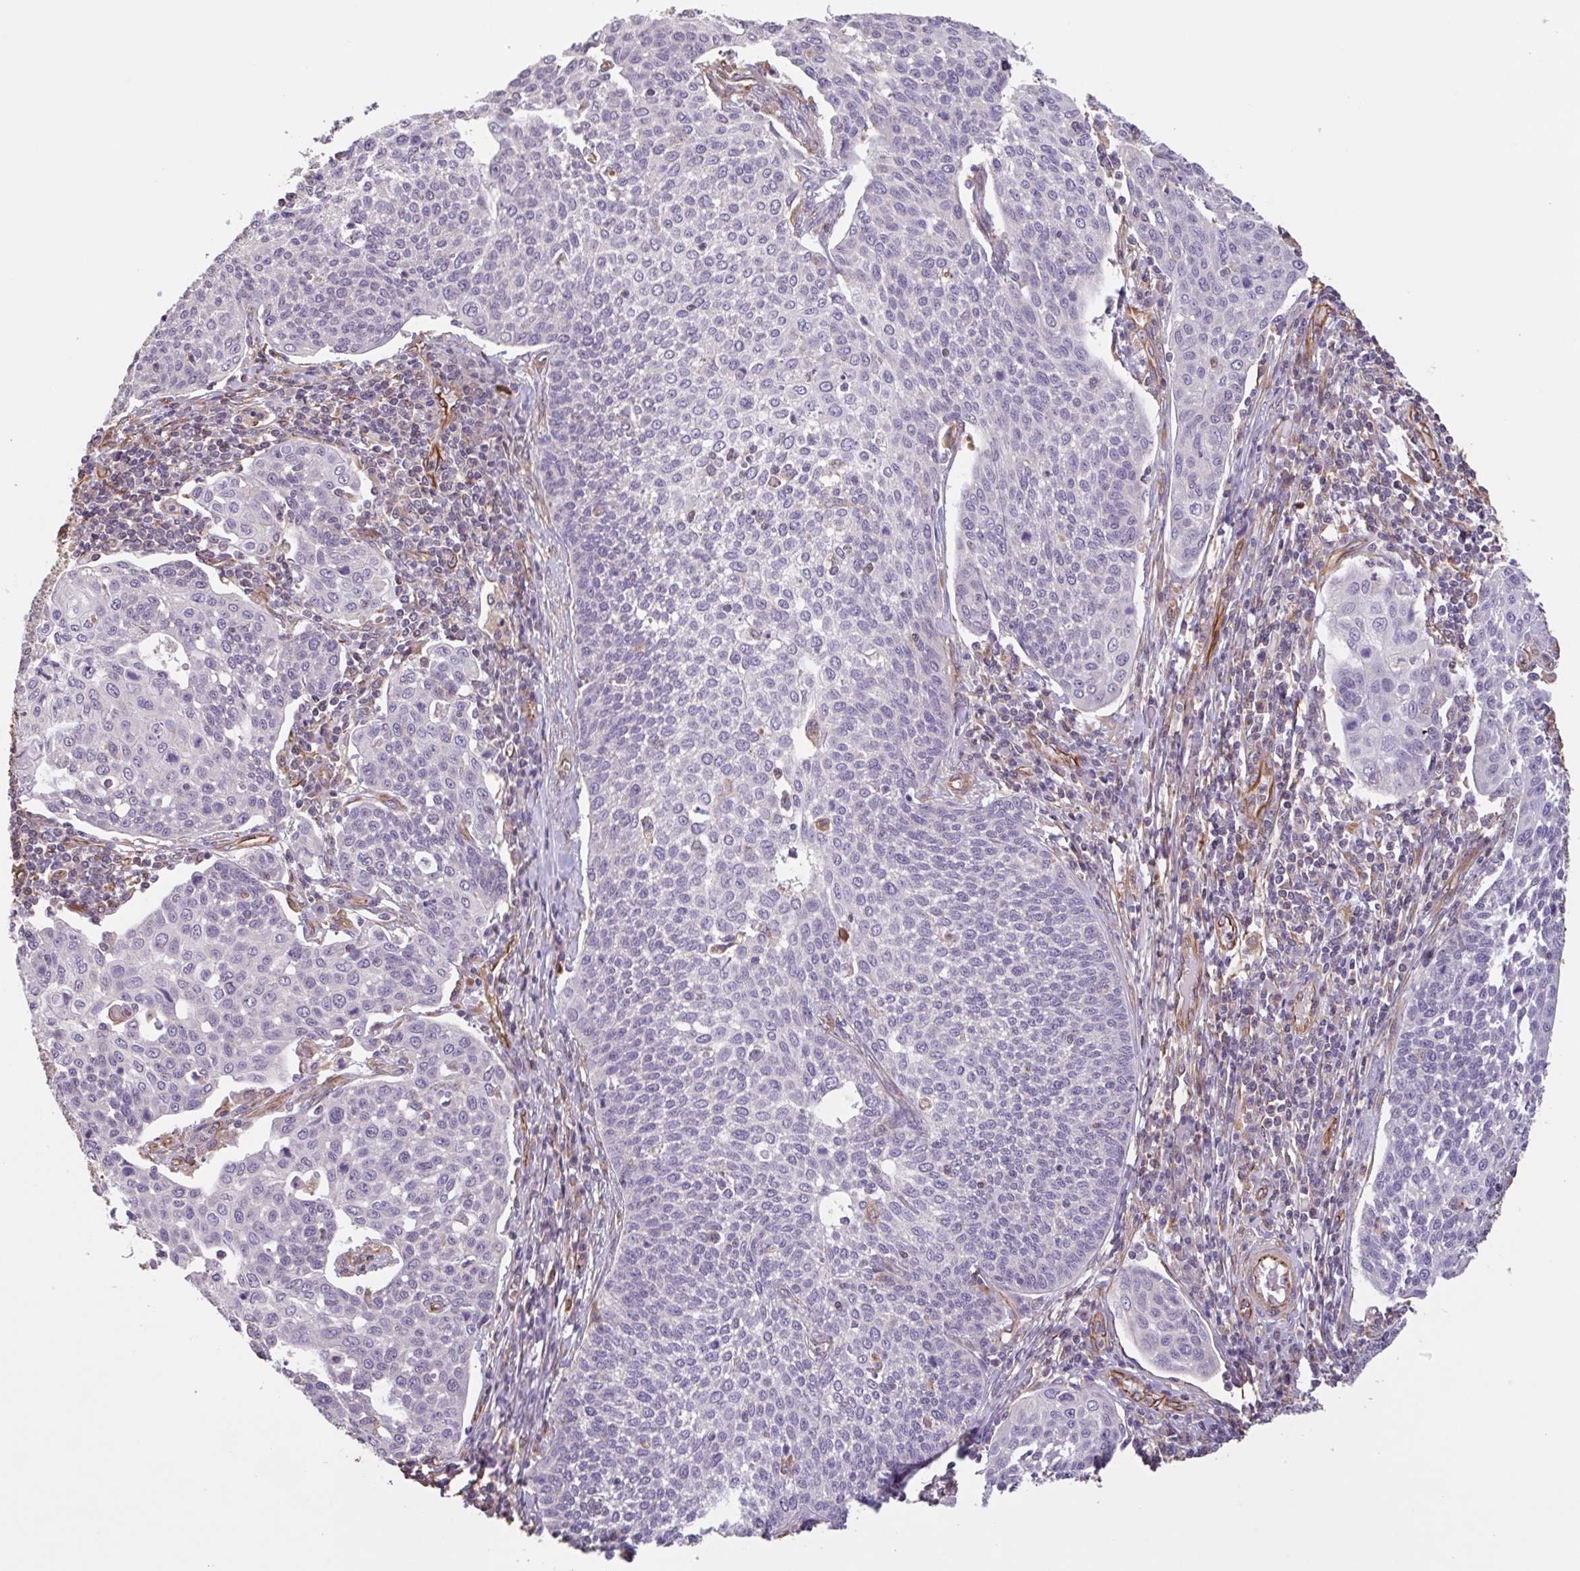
{"staining": {"intensity": "negative", "quantity": "none", "location": "none"}, "tissue": "cervical cancer", "cell_type": "Tumor cells", "image_type": "cancer", "snomed": [{"axis": "morphology", "description": "Squamous cell carcinoma, NOS"}, {"axis": "topography", "description": "Cervix"}], "caption": "High magnification brightfield microscopy of squamous cell carcinoma (cervical) stained with DAB (brown) and counterstained with hematoxylin (blue): tumor cells show no significant positivity. (Brightfield microscopy of DAB immunohistochemistry at high magnification).", "gene": "ZNF790", "patient": {"sex": "female", "age": 34}}